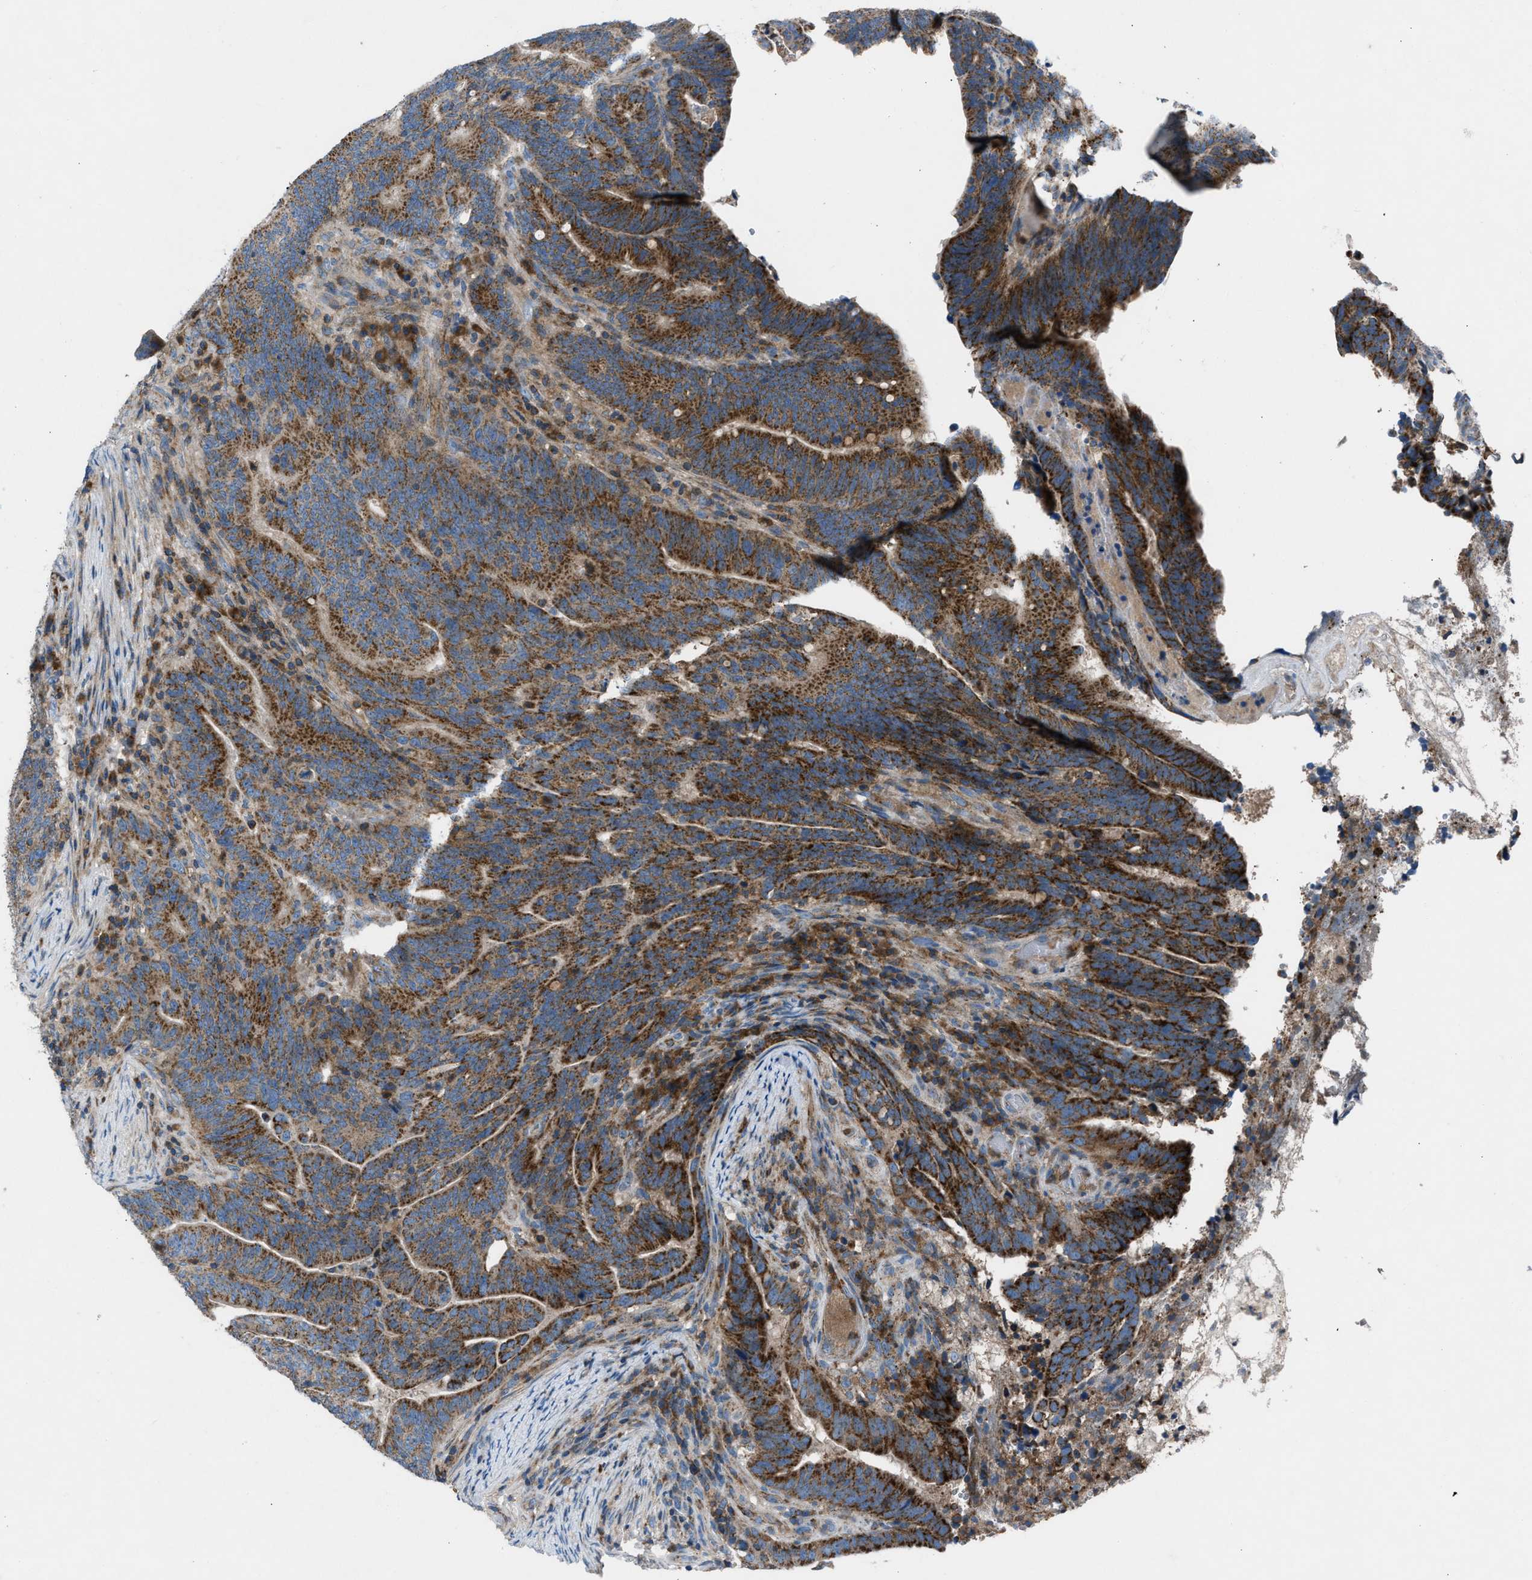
{"staining": {"intensity": "strong", "quantity": ">75%", "location": "cytoplasmic/membranous"}, "tissue": "colorectal cancer", "cell_type": "Tumor cells", "image_type": "cancer", "snomed": [{"axis": "morphology", "description": "Adenocarcinoma, NOS"}, {"axis": "topography", "description": "Colon"}], "caption": "An image of human colorectal cancer (adenocarcinoma) stained for a protein shows strong cytoplasmic/membranous brown staining in tumor cells. (brown staining indicates protein expression, while blue staining denotes nuclei).", "gene": "GRK6", "patient": {"sex": "female", "age": 66}}